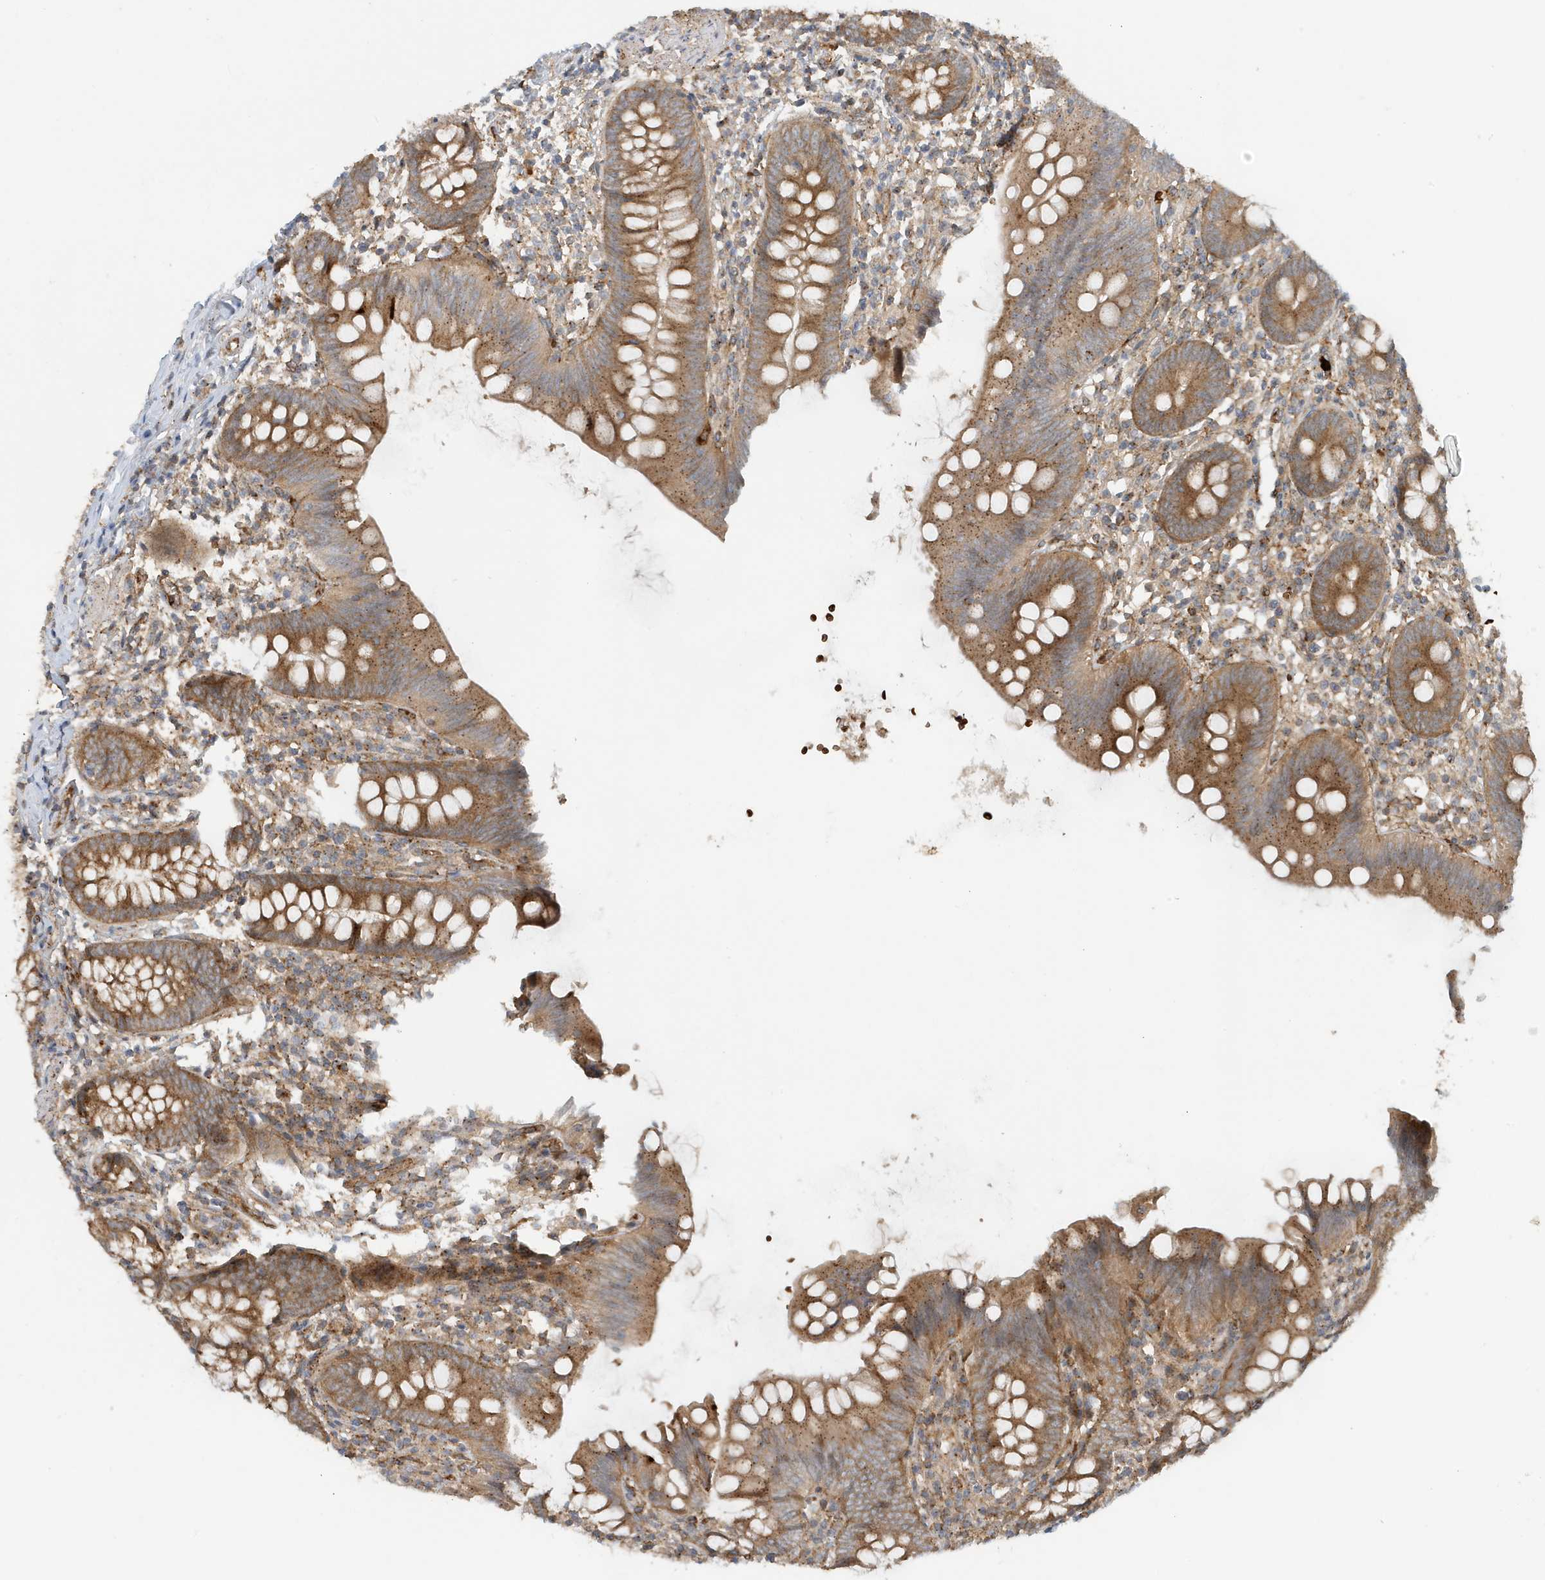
{"staining": {"intensity": "moderate", "quantity": ">75%", "location": "cytoplasmic/membranous"}, "tissue": "appendix", "cell_type": "Glandular cells", "image_type": "normal", "snomed": [{"axis": "morphology", "description": "Normal tissue, NOS"}, {"axis": "topography", "description": "Appendix"}], "caption": "High-power microscopy captured an IHC histopathology image of normal appendix, revealing moderate cytoplasmic/membranous staining in approximately >75% of glandular cells. The staining was performed using DAB to visualize the protein expression in brown, while the nuclei were stained in blue with hematoxylin (Magnification: 20x).", "gene": "FYCO1", "patient": {"sex": "female", "age": 62}}